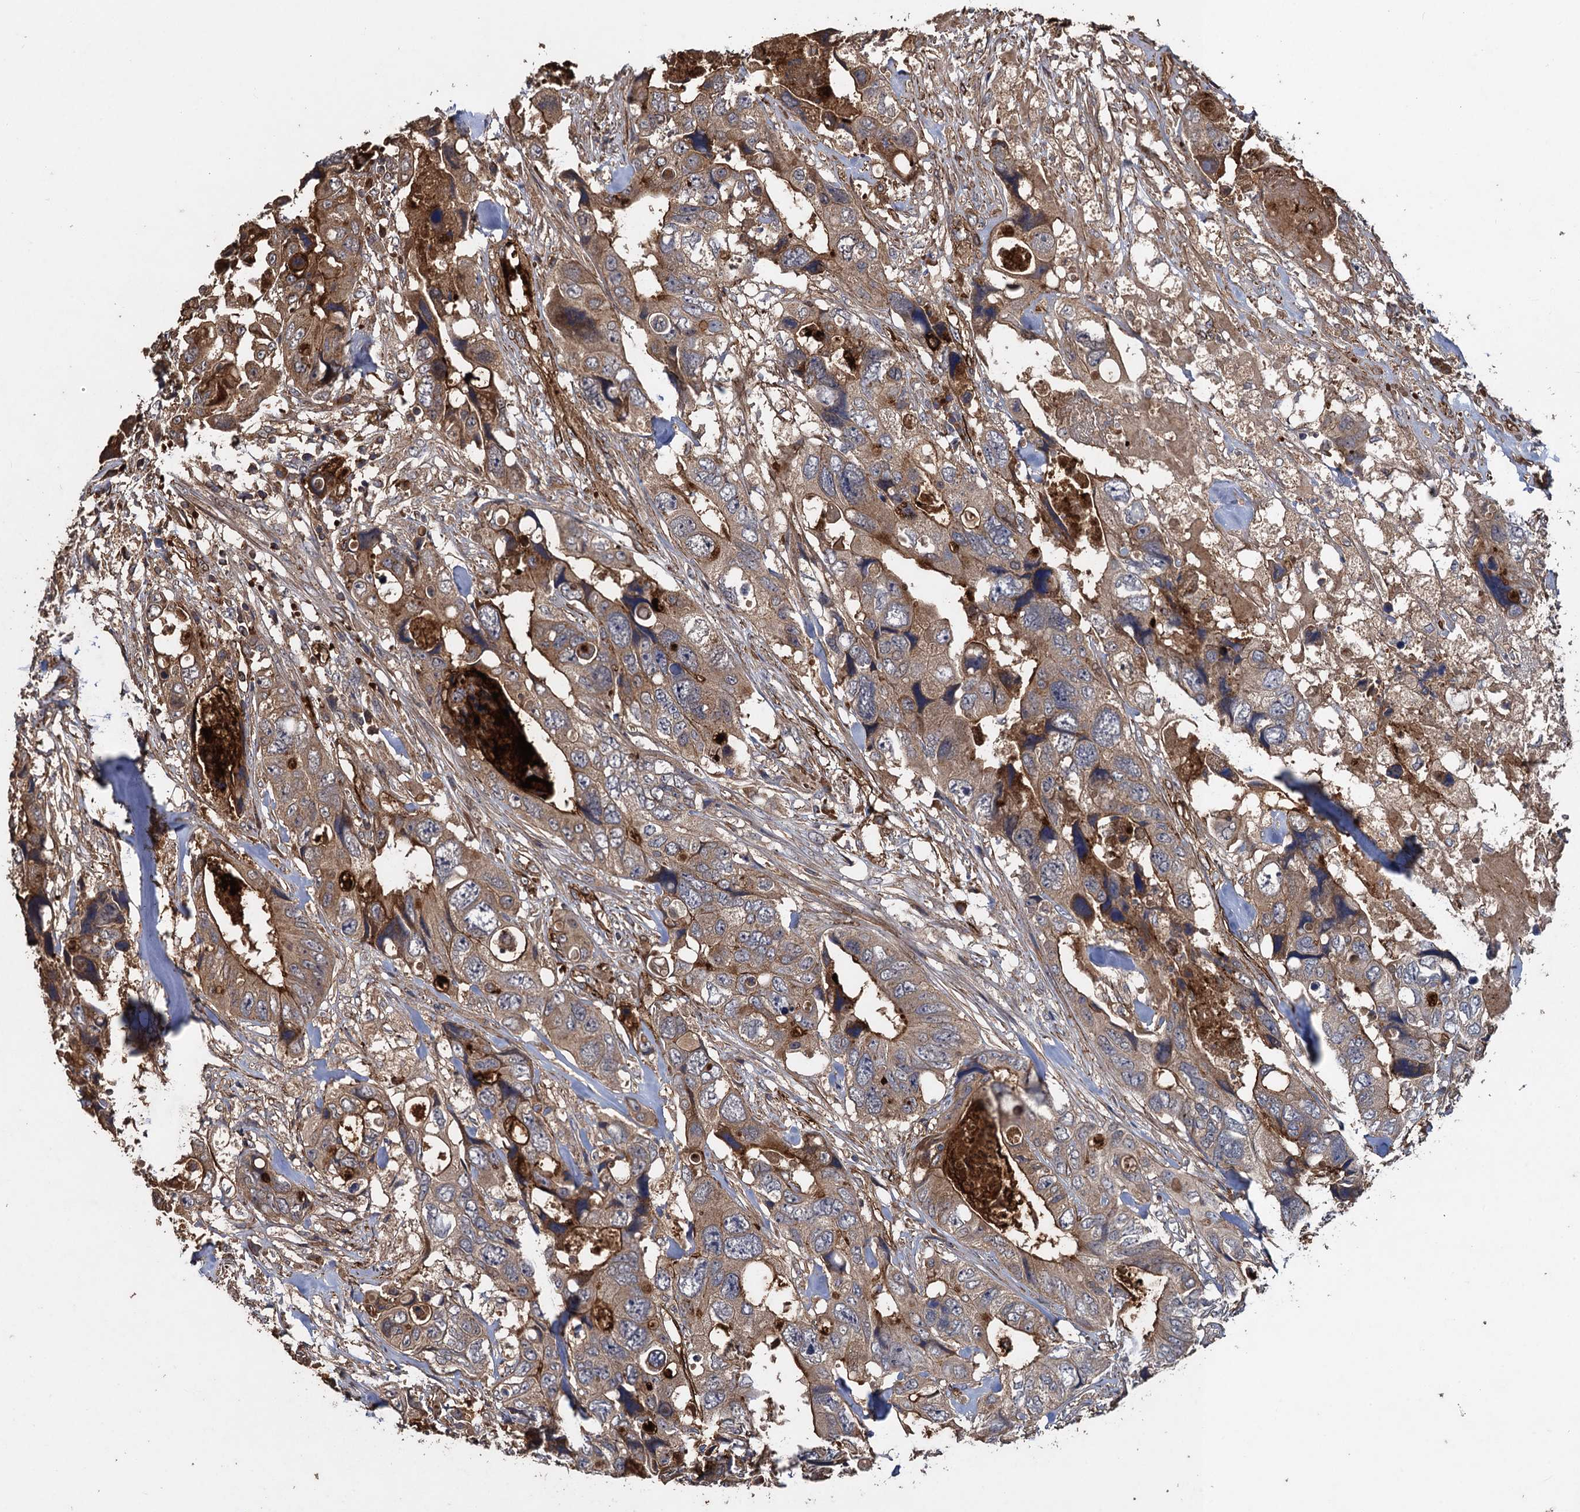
{"staining": {"intensity": "moderate", "quantity": "25%-75%", "location": "cytoplasmic/membranous"}, "tissue": "colorectal cancer", "cell_type": "Tumor cells", "image_type": "cancer", "snomed": [{"axis": "morphology", "description": "Adenocarcinoma, NOS"}, {"axis": "topography", "description": "Rectum"}], "caption": "Human colorectal cancer stained with a brown dye demonstrates moderate cytoplasmic/membranous positive positivity in about 25%-75% of tumor cells.", "gene": "TXNDC11", "patient": {"sex": "male", "age": 57}}